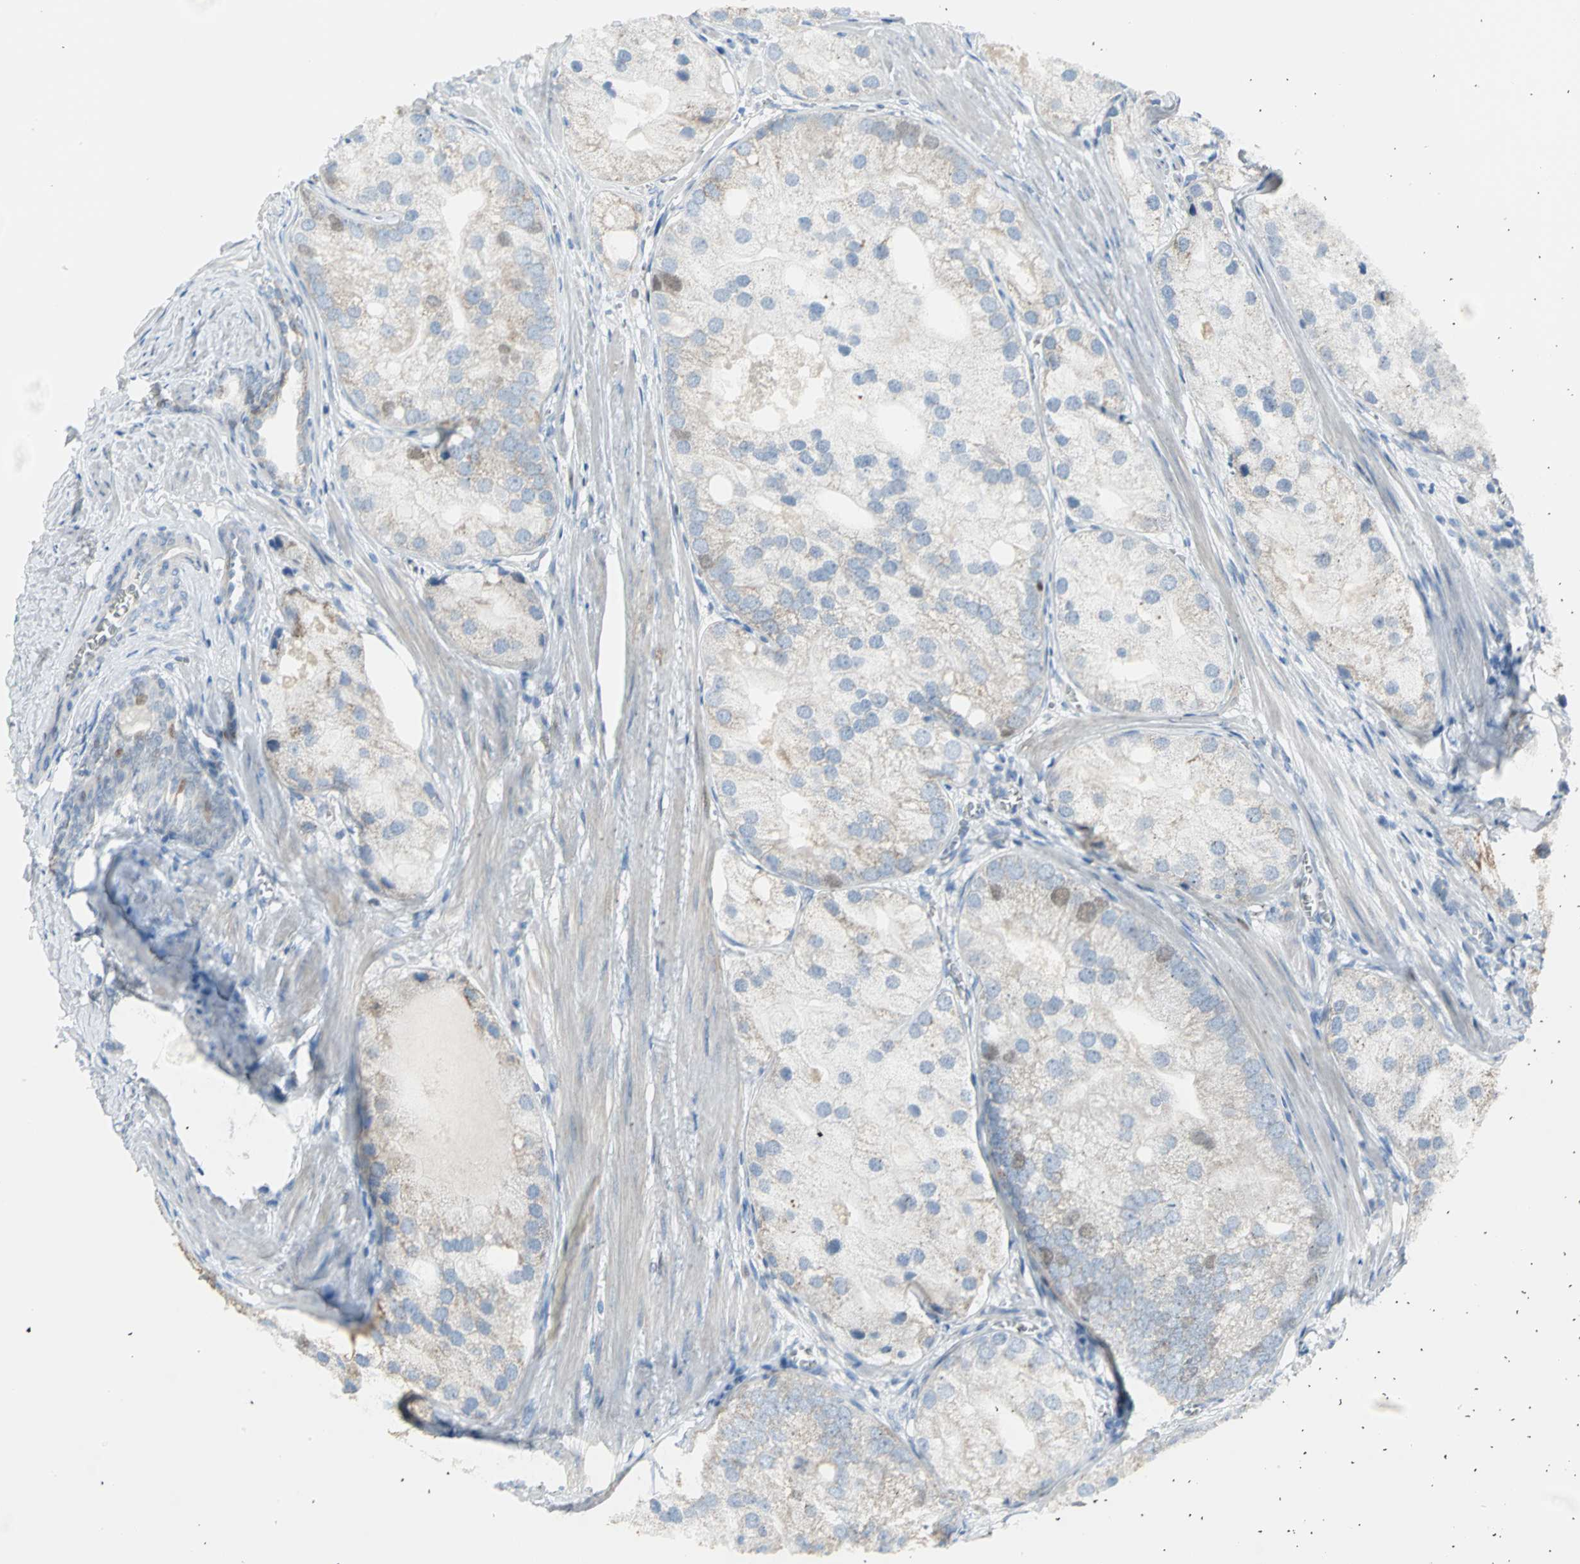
{"staining": {"intensity": "weak", "quantity": "<25%", "location": "cytoplasmic/membranous,nuclear"}, "tissue": "prostate cancer", "cell_type": "Tumor cells", "image_type": "cancer", "snomed": [{"axis": "morphology", "description": "Adenocarcinoma, Low grade"}, {"axis": "topography", "description": "Prostate"}], "caption": "A high-resolution micrograph shows immunohistochemistry staining of prostate cancer, which displays no significant expression in tumor cells.", "gene": "MCM3", "patient": {"sex": "male", "age": 69}}